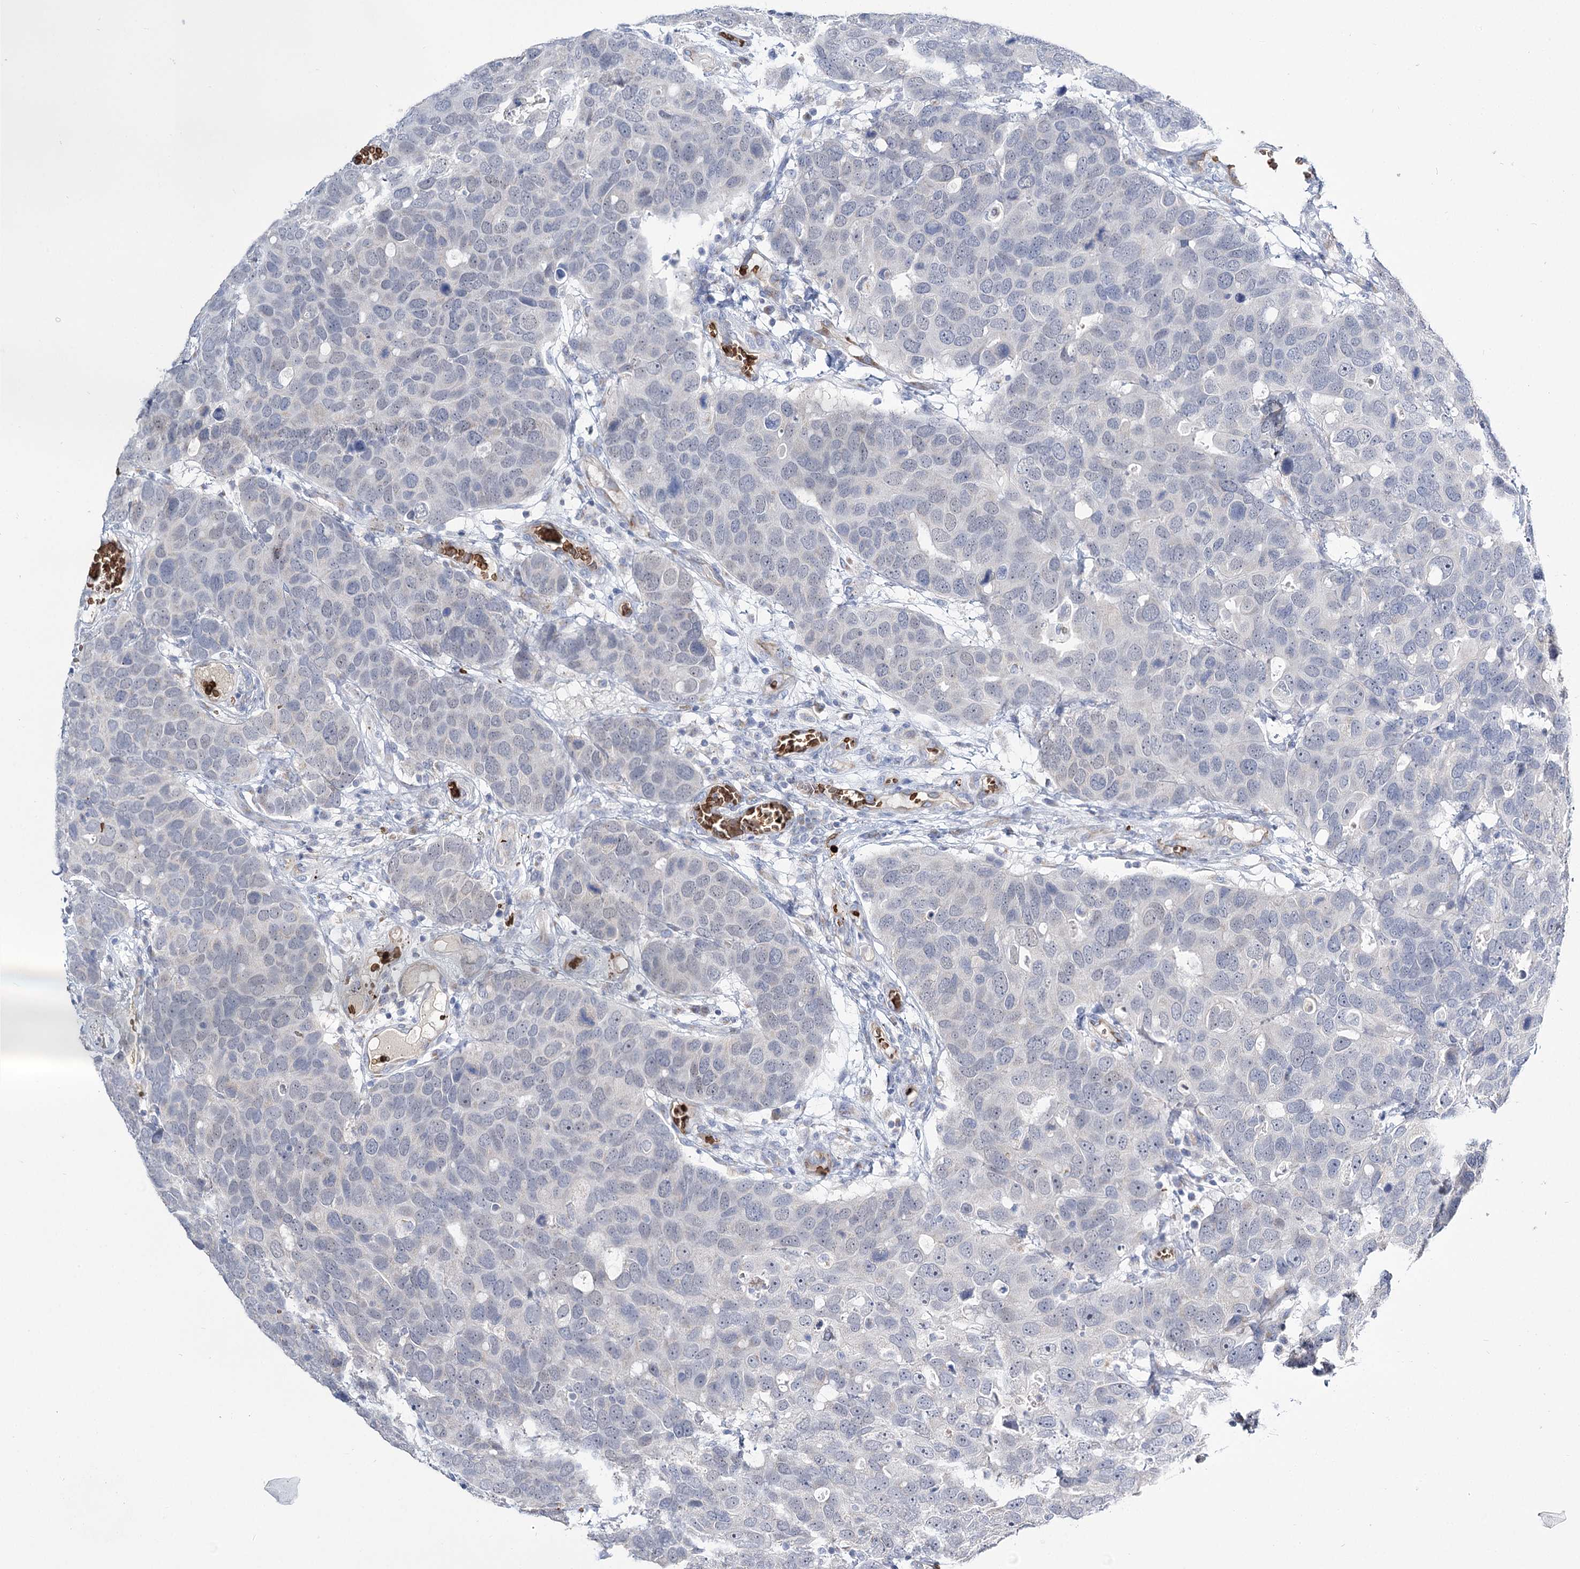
{"staining": {"intensity": "negative", "quantity": "none", "location": "none"}, "tissue": "breast cancer", "cell_type": "Tumor cells", "image_type": "cancer", "snomed": [{"axis": "morphology", "description": "Duct carcinoma"}, {"axis": "topography", "description": "Breast"}], "caption": "The immunohistochemistry (IHC) micrograph has no significant positivity in tumor cells of breast invasive ductal carcinoma tissue. The staining was performed using DAB (3,3'-diaminobenzidine) to visualize the protein expression in brown, while the nuclei were stained in blue with hematoxylin (Magnification: 20x).", "gene": "GBF1", "patient": {"sex": "female", "age": 83}}